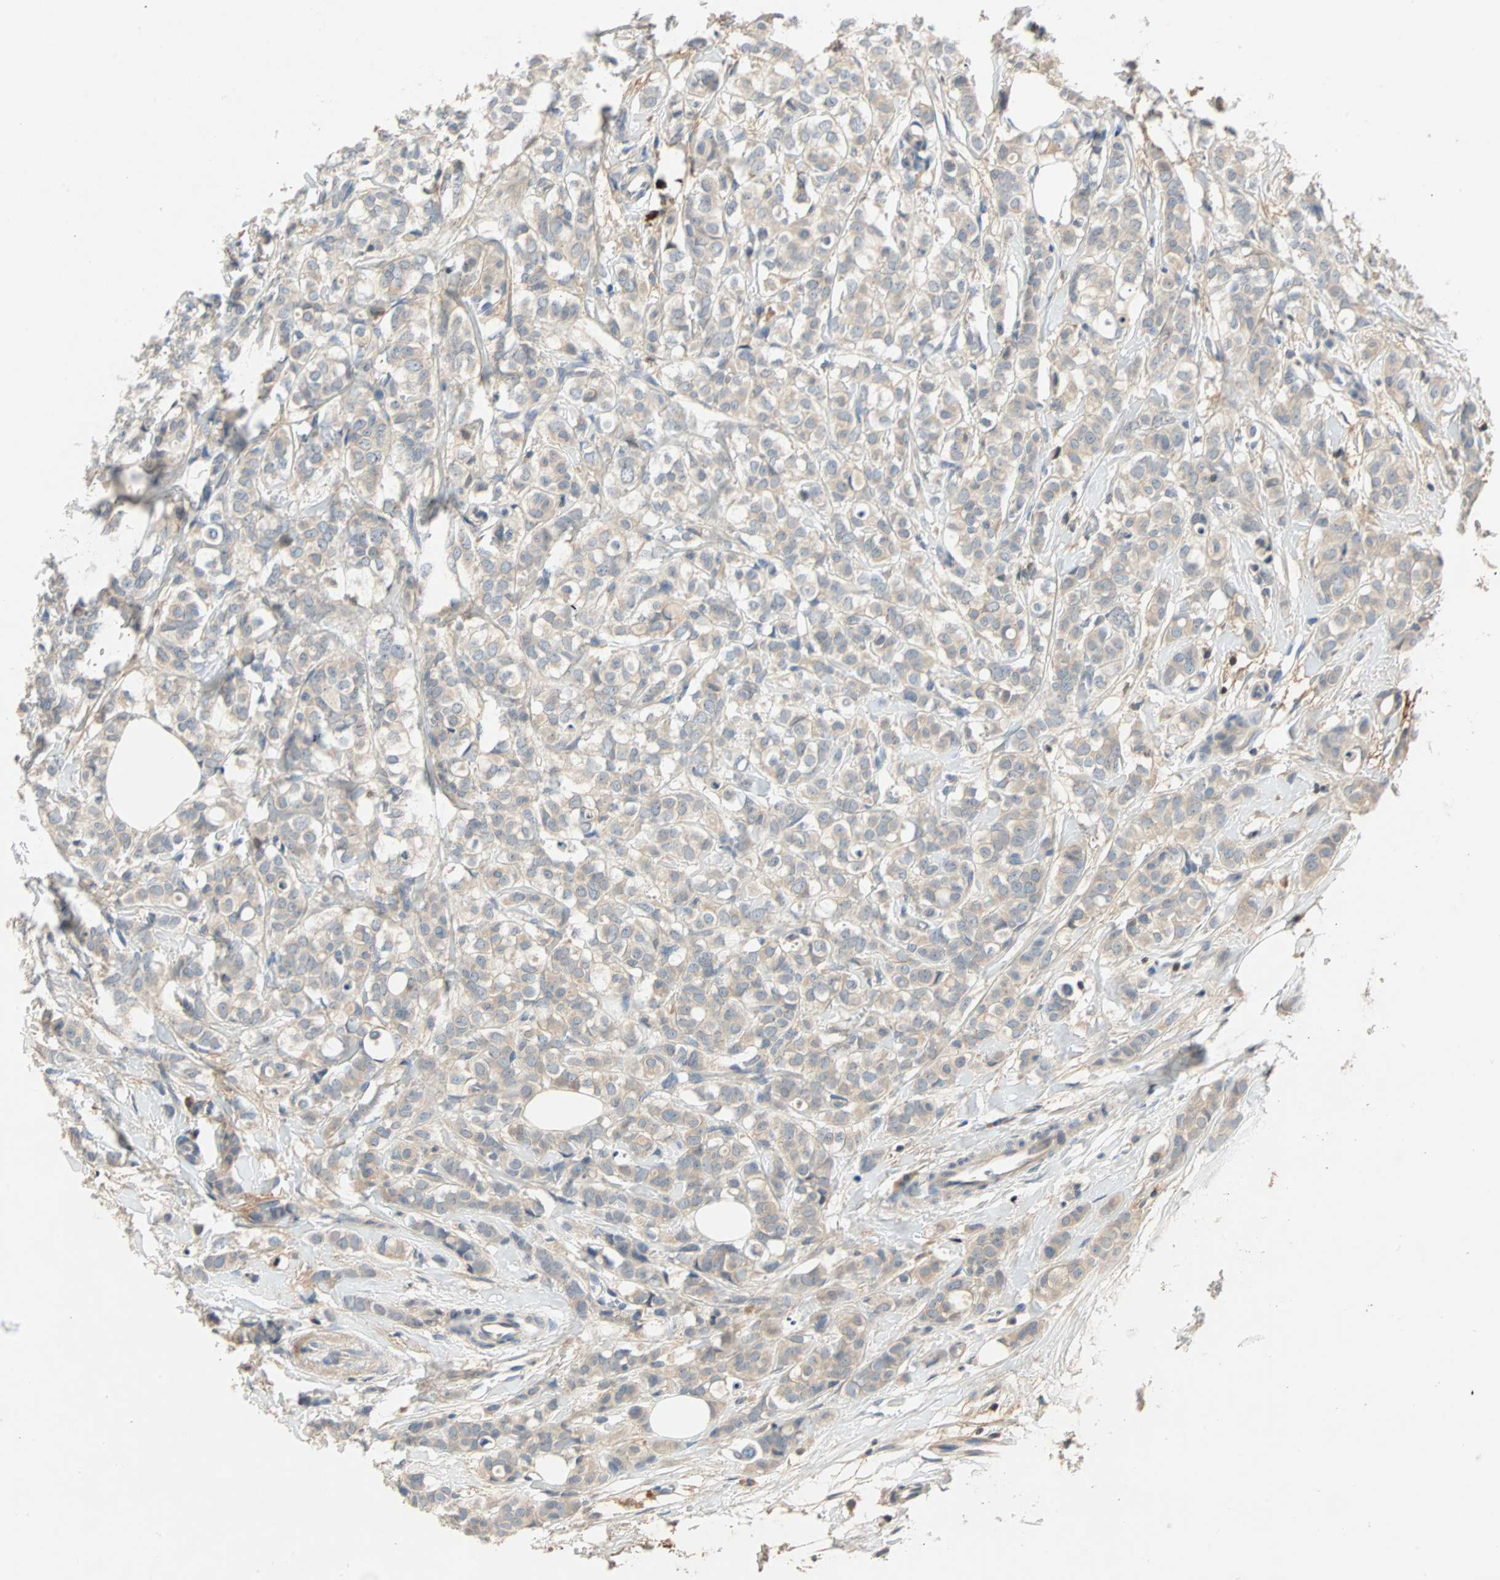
{"staining": {"intensity": "negative", "quantity": "none", "location": "none"}, "tissue": "breast cancer", "cell_type": "Tumor cells", "image_type": "cancer", "snomed": [{"axis": "morphology", "description": "Lobular carcinoma"}, {"axis": "topography", "description": "Breast"}], "caption": "Immunohistochemistry (IHC) of lobular carcinoma (breast) reveals no positivity in tumor cells.", "gene": "MAP4K1", "patient": {"sex": "female", "age": 60}}